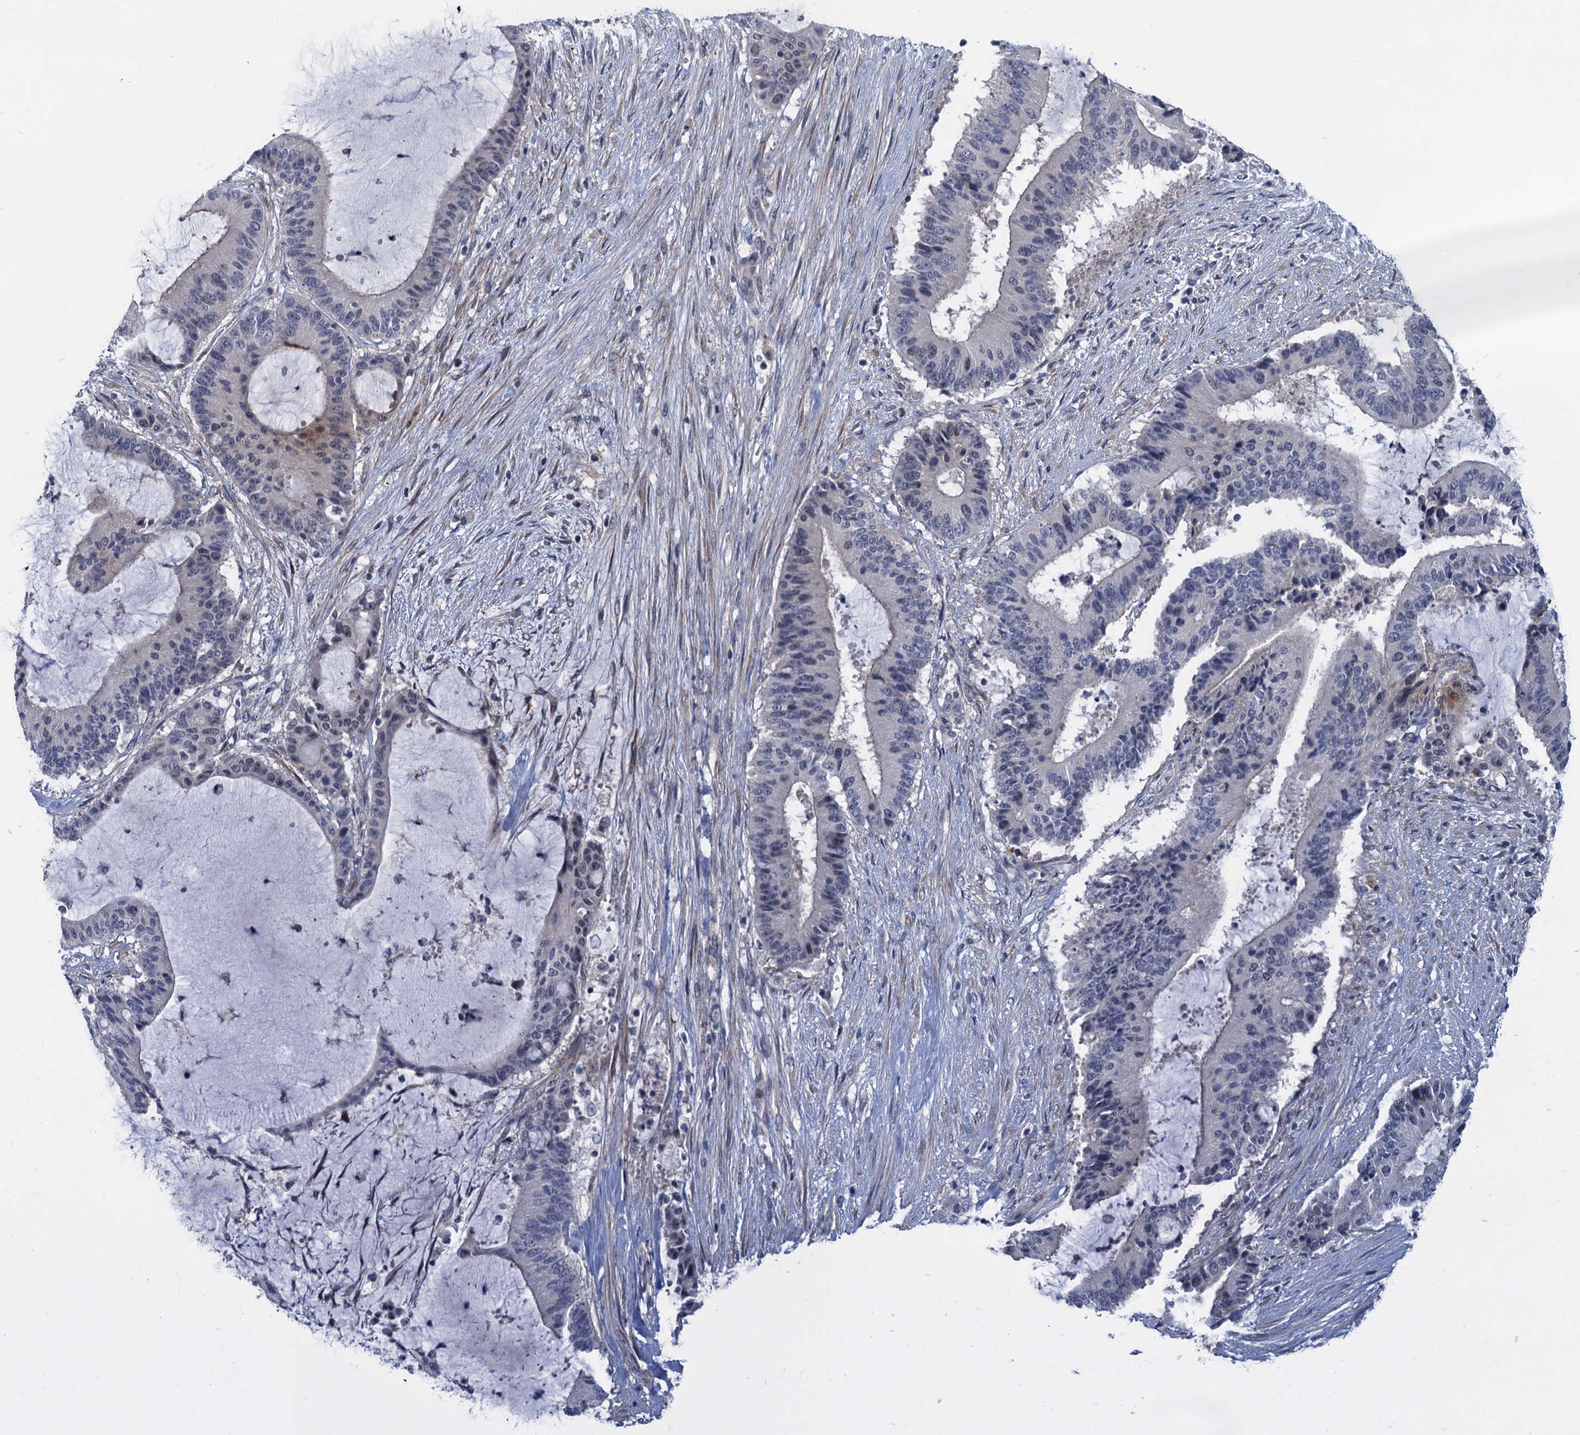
{"staining": {"intensity": "negative", "quantity": "none", "location": "none"}, "tissue": "liver cancer", "cell_type": "Tumor cells", "image_type": "cancer", "snomed": [{"axis": "morphology", "description": "Normal tissue, NOS"}, {"axis": "morphology", "description": "Cholangiocarcinoma"}, {"axis": "topography", "description": "Liver"}, {"axis": "topography", "description": "Peripheral nerve tissue"}], "caption": "There is no significant staining in tumor cells of cholangiocarcinoma (liver).", "gene": "MRFAP1", "patient": {"sex": "female", "age": 73}}